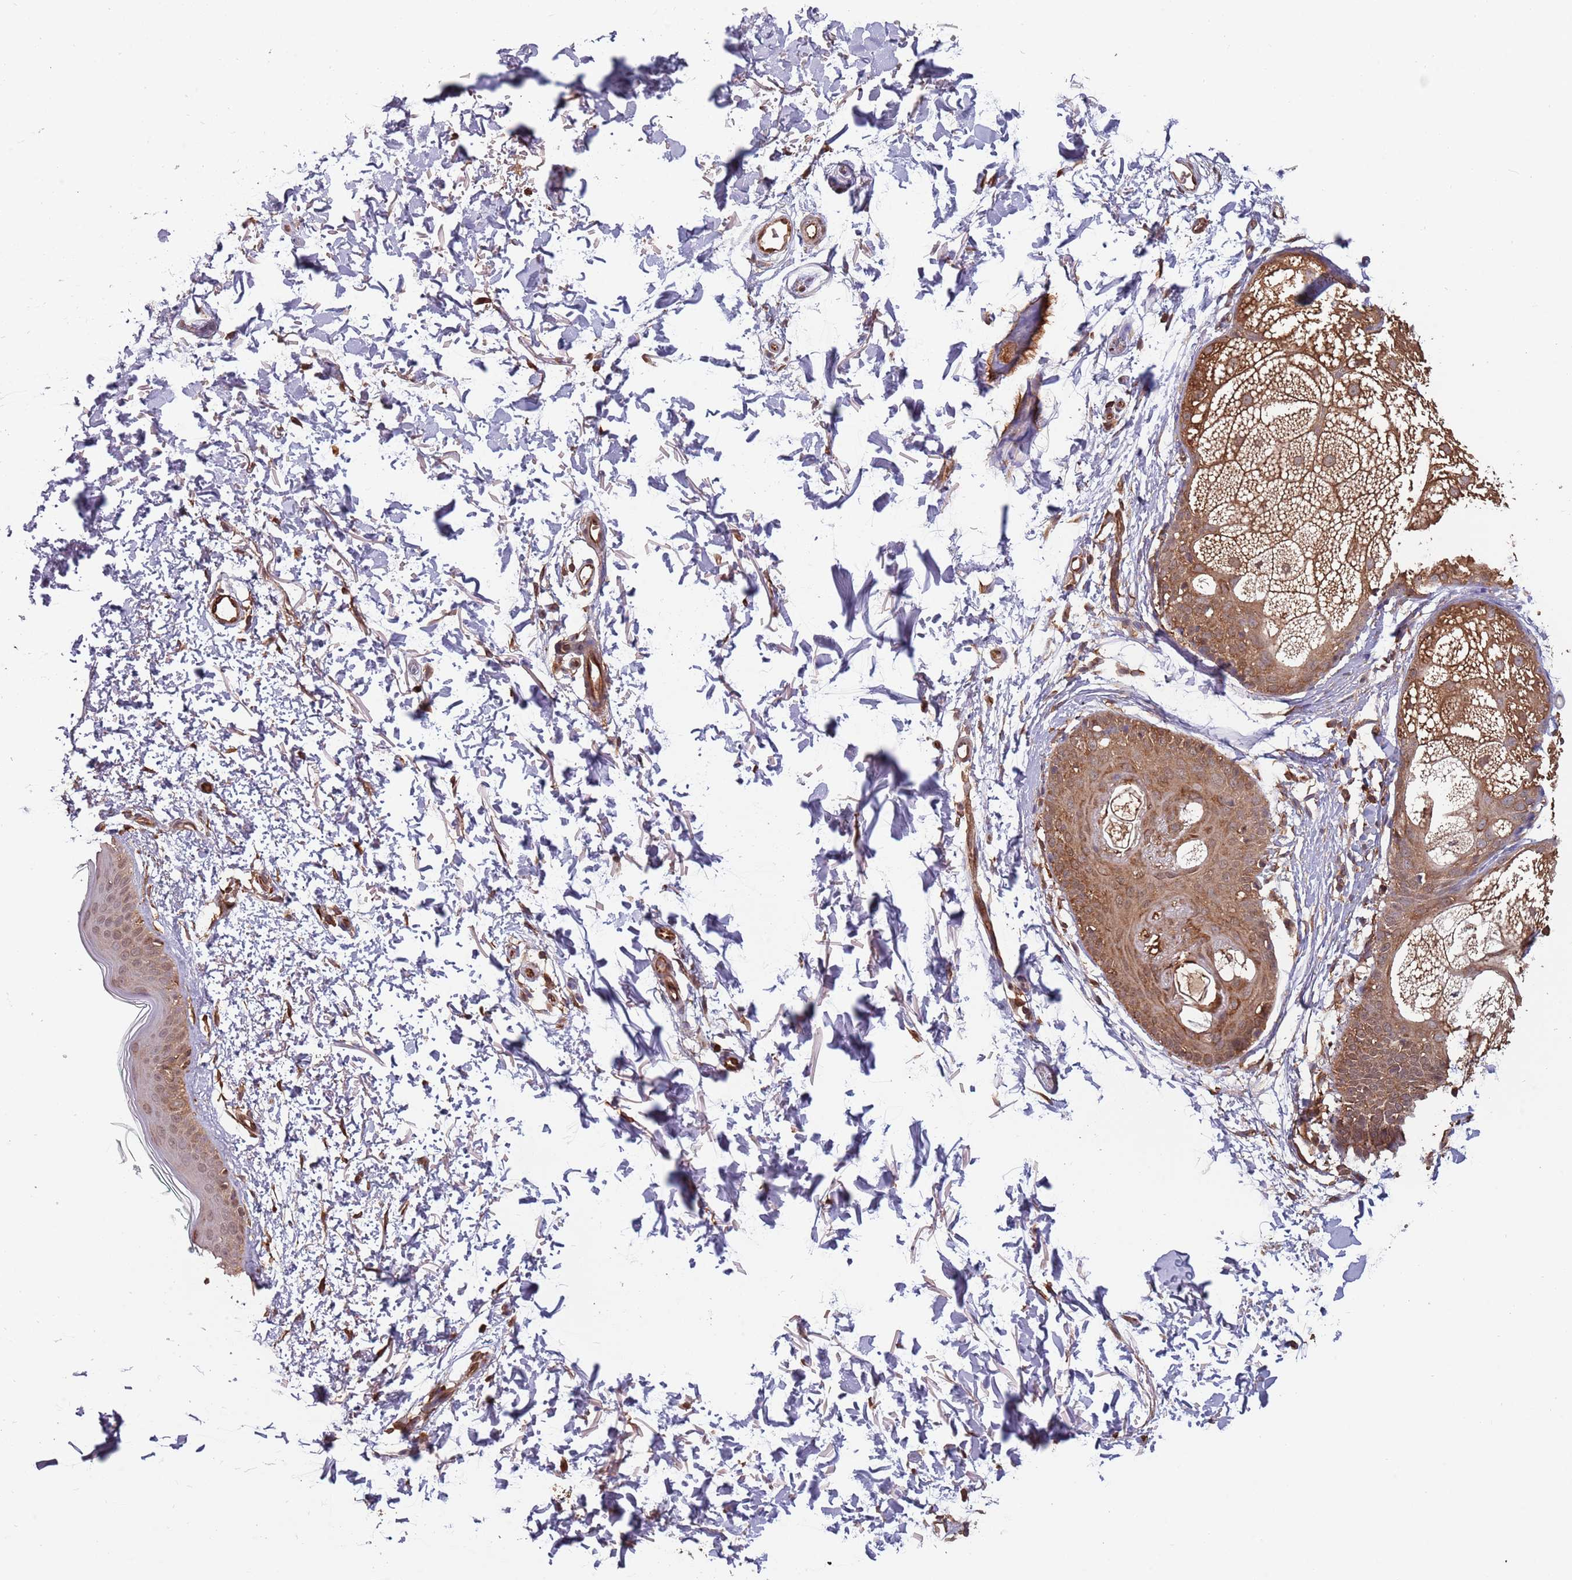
{"staining": {"intensity": "strong", "quantity": ">75%", "location": "cytoplasmic/membranous"}, "tissue": "skin", "cell_type": "Fibroblasts", "image_type": "normal", "snomed": [{"axis": "morphology", "description": "Normal tissue, NOS"}, {"axis": "topography", "description": "Skin"}], "caption": "This is an image of immunohistochemistry (IHC) staining of normal skin, which shows strong staining in the cytoplasmic/membranous of fibroblasts.", "gene": "COG4", "patient": {"sex": "male", "age": 66}}